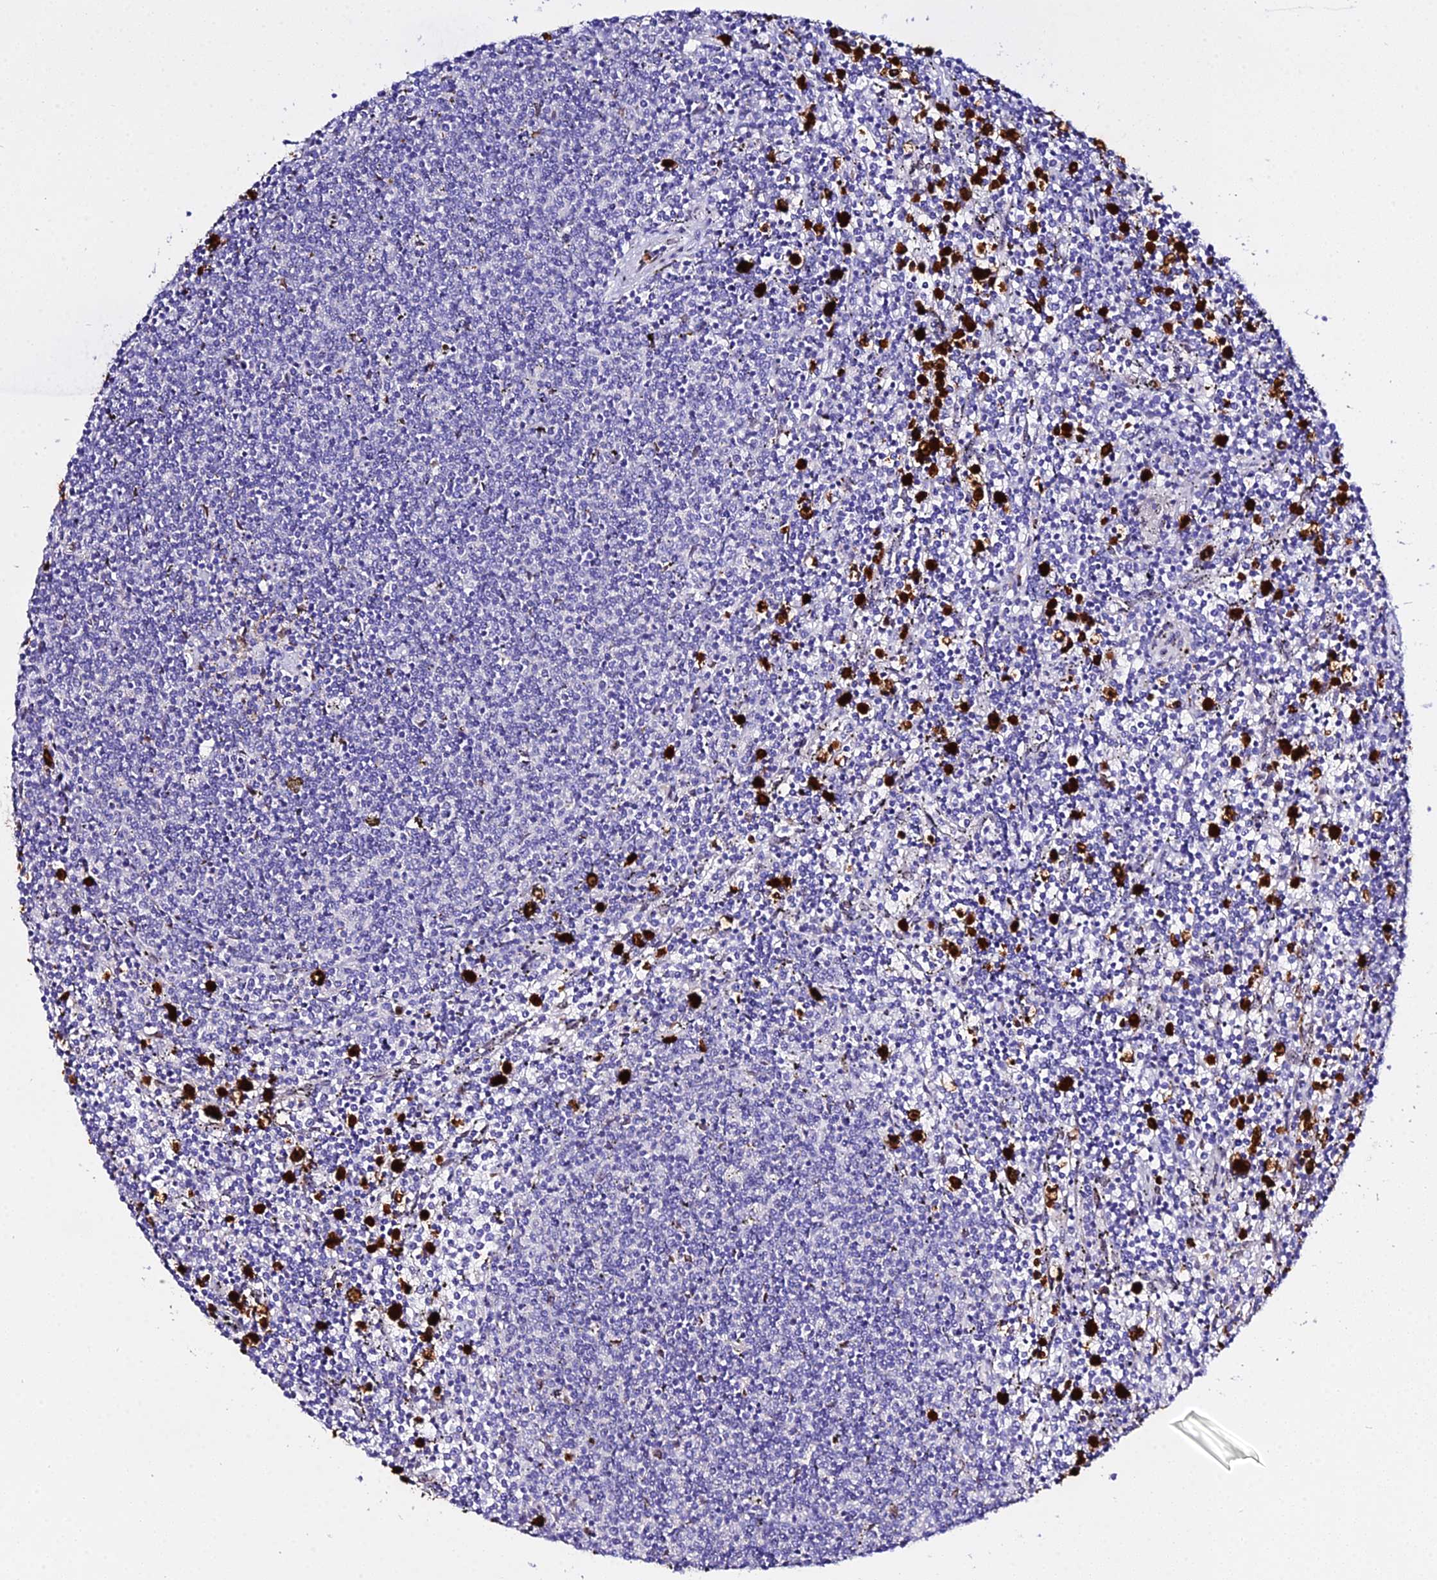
{"staining": {"intensity": "negative", "quantity": "none", "location": "none"}, "tissue": "lymphoma", "cell_type": "Tumor cells", "image_type": "cancer", "snomed": [{"axis": "morphology", "description": "Malignant lymphoma, non-Hodgkin's type, Low grade"}, {"axis": "topography", "description": "Spleen"}], "caption": "DAB immunohistochemical staining of human lymphoma displays no significant expression in tumor cells. (DAB IHC, high magnification).", "gene": "MCM10", "patient": {"sex": "female", "age": 50}}